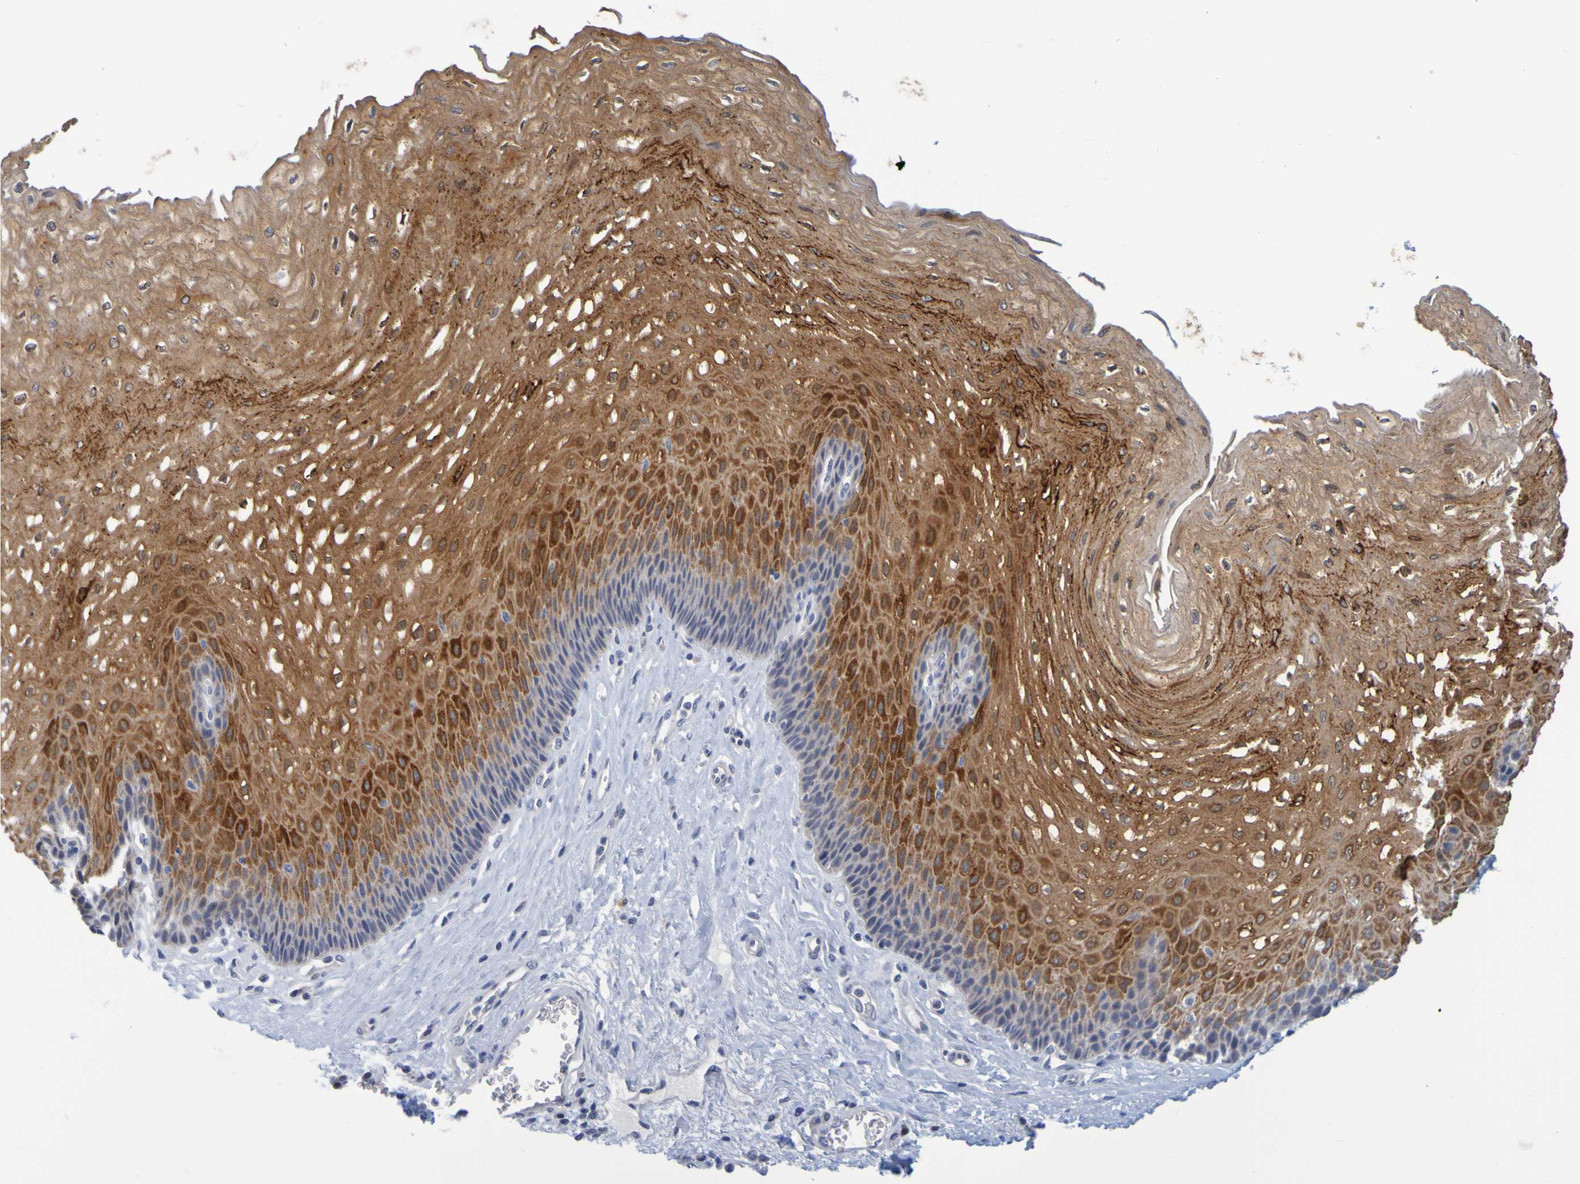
{"staining": {"intensity": "moderate", "quantity": "25%-75%", "location": "cytoplasmic/membranous"}, "tissue": "esophagus", "cell_type": "Squamous epithelial cells", "image_type": "normal", "snomed": [{"axis": "morphology", "description": "Normal tissue, NOS"}, {"axis": "topography", "description": "Esophagus"}], "caption": "Protein analysis of benign esophagus displays moderate cytoplasmic/membranous staining in approximately 25%-75% of squamous epithelial cells. (Stains: DAB in brown, nuclei in blue, Microscopy: brightfield microscopy at high magnification).", "gene": "ENDOU", "patient": {"sex": "female", "age": 72}}